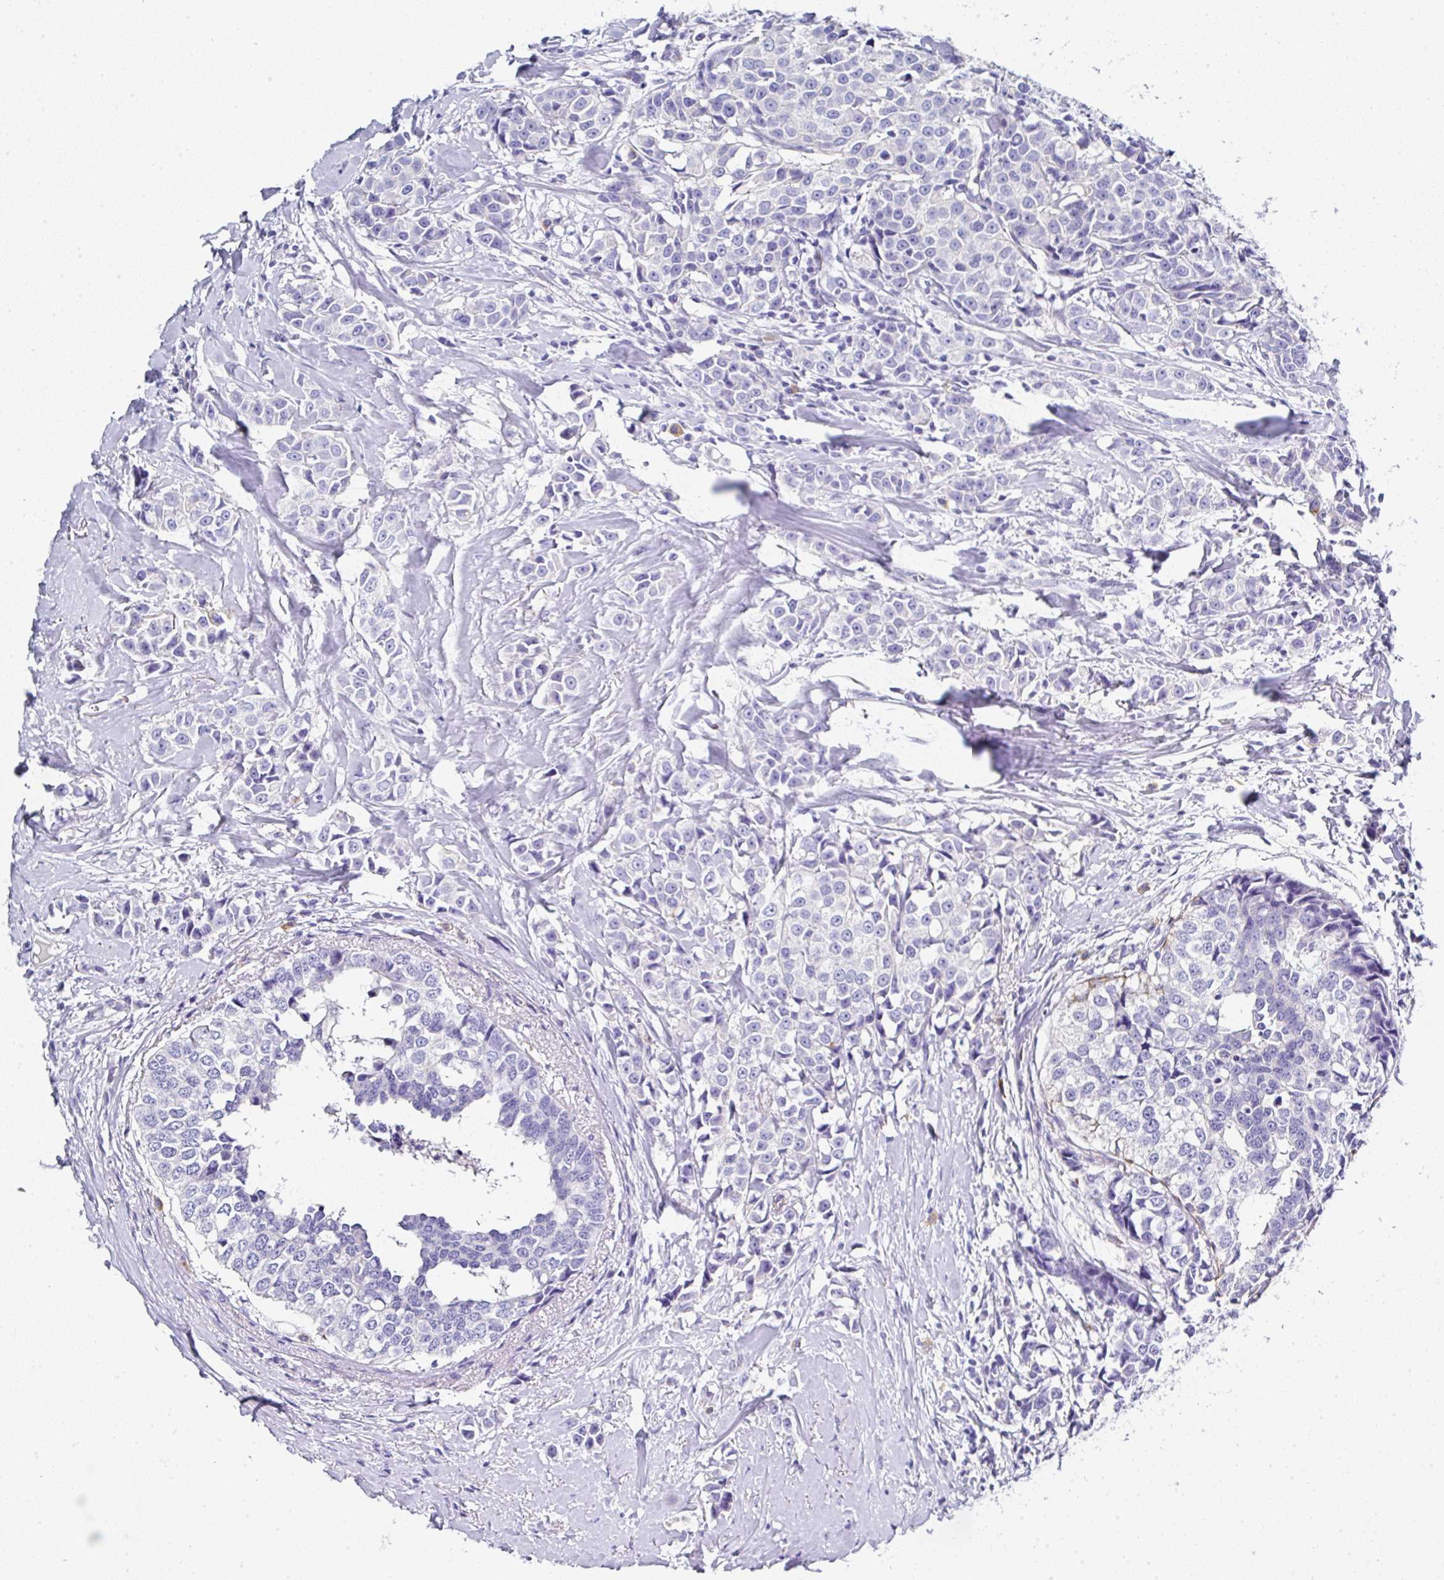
{"staining": {"intensity": "negative", "quantity": "none", "location": "none"}, "tissue": "breast cancer", "cell_type": "Tumor cells", "image_type": "cancer", "snomed": [{"axis": "morphology", "description": "Duct carcinoma"}, {"axis": "topography", "description": "Breast"}], "caption": "IHC histopathology image of neoplastic tissue: breast infiltrating ductal carcinoma stained with DAB (3,3'-diaminobenzidine) reveals no significant protein positivity in tumor cells. (IHC, brightfield microscopy, high magnification).", "gene": "PPFIA4", "patient": {"sex": "female", "age": 80}}